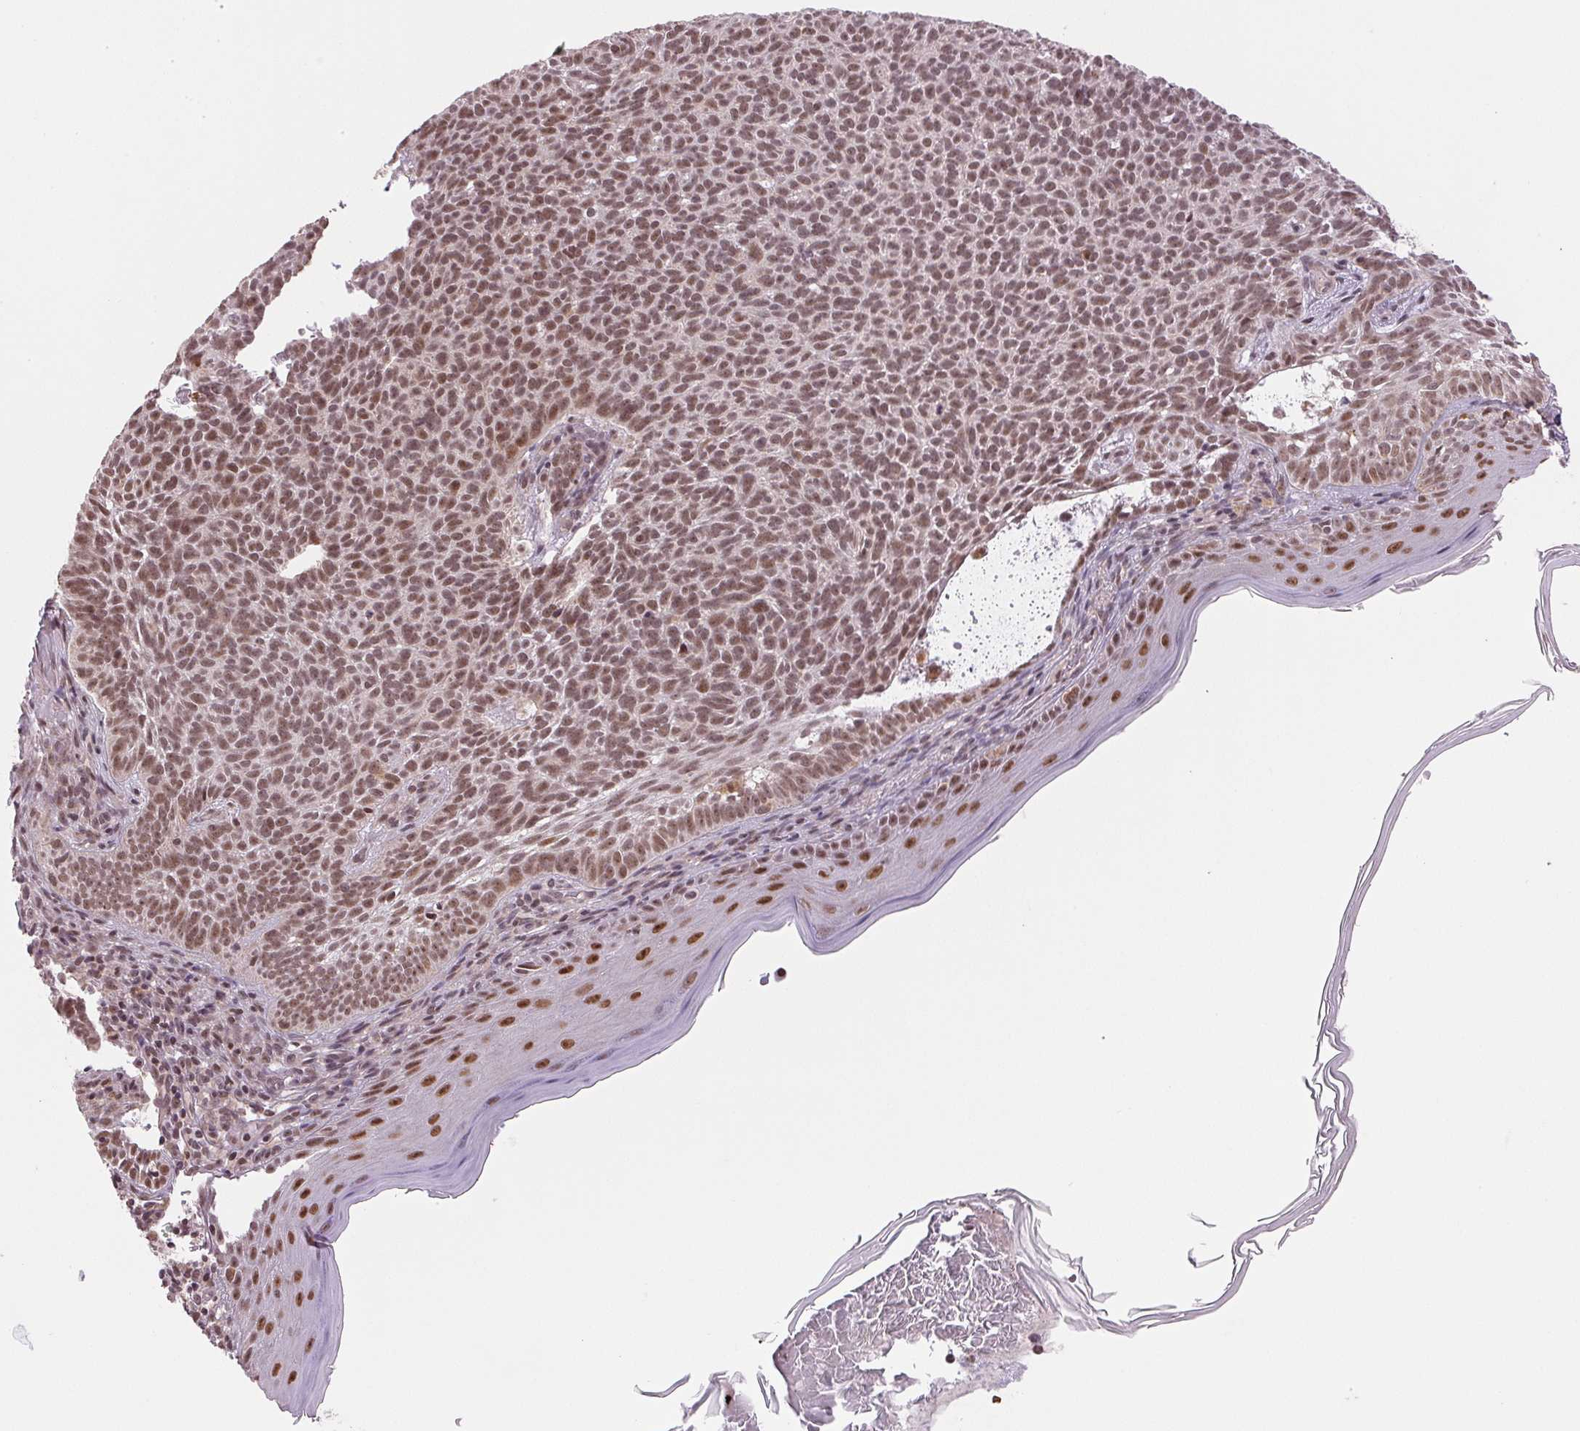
{"staining": {"intensity": "moderate", "quantity": ">75%", "location": "nuclear"}, "tissue": "skin cancer", "cell_type": "Tumor cells", "image_type": "cancer", "snomed": [{"axis": "morphology", "description": "Basal cell carcinoma"}, {"axis": "topography", "description": "Skin"}], "caption": "A brown stain shows moderate nuclear positivity of a protein in human basal cell carcinoma (skin) tumor cells.", "gene": "GRHL3", "patient": {"sex": "male", "age": 78}}